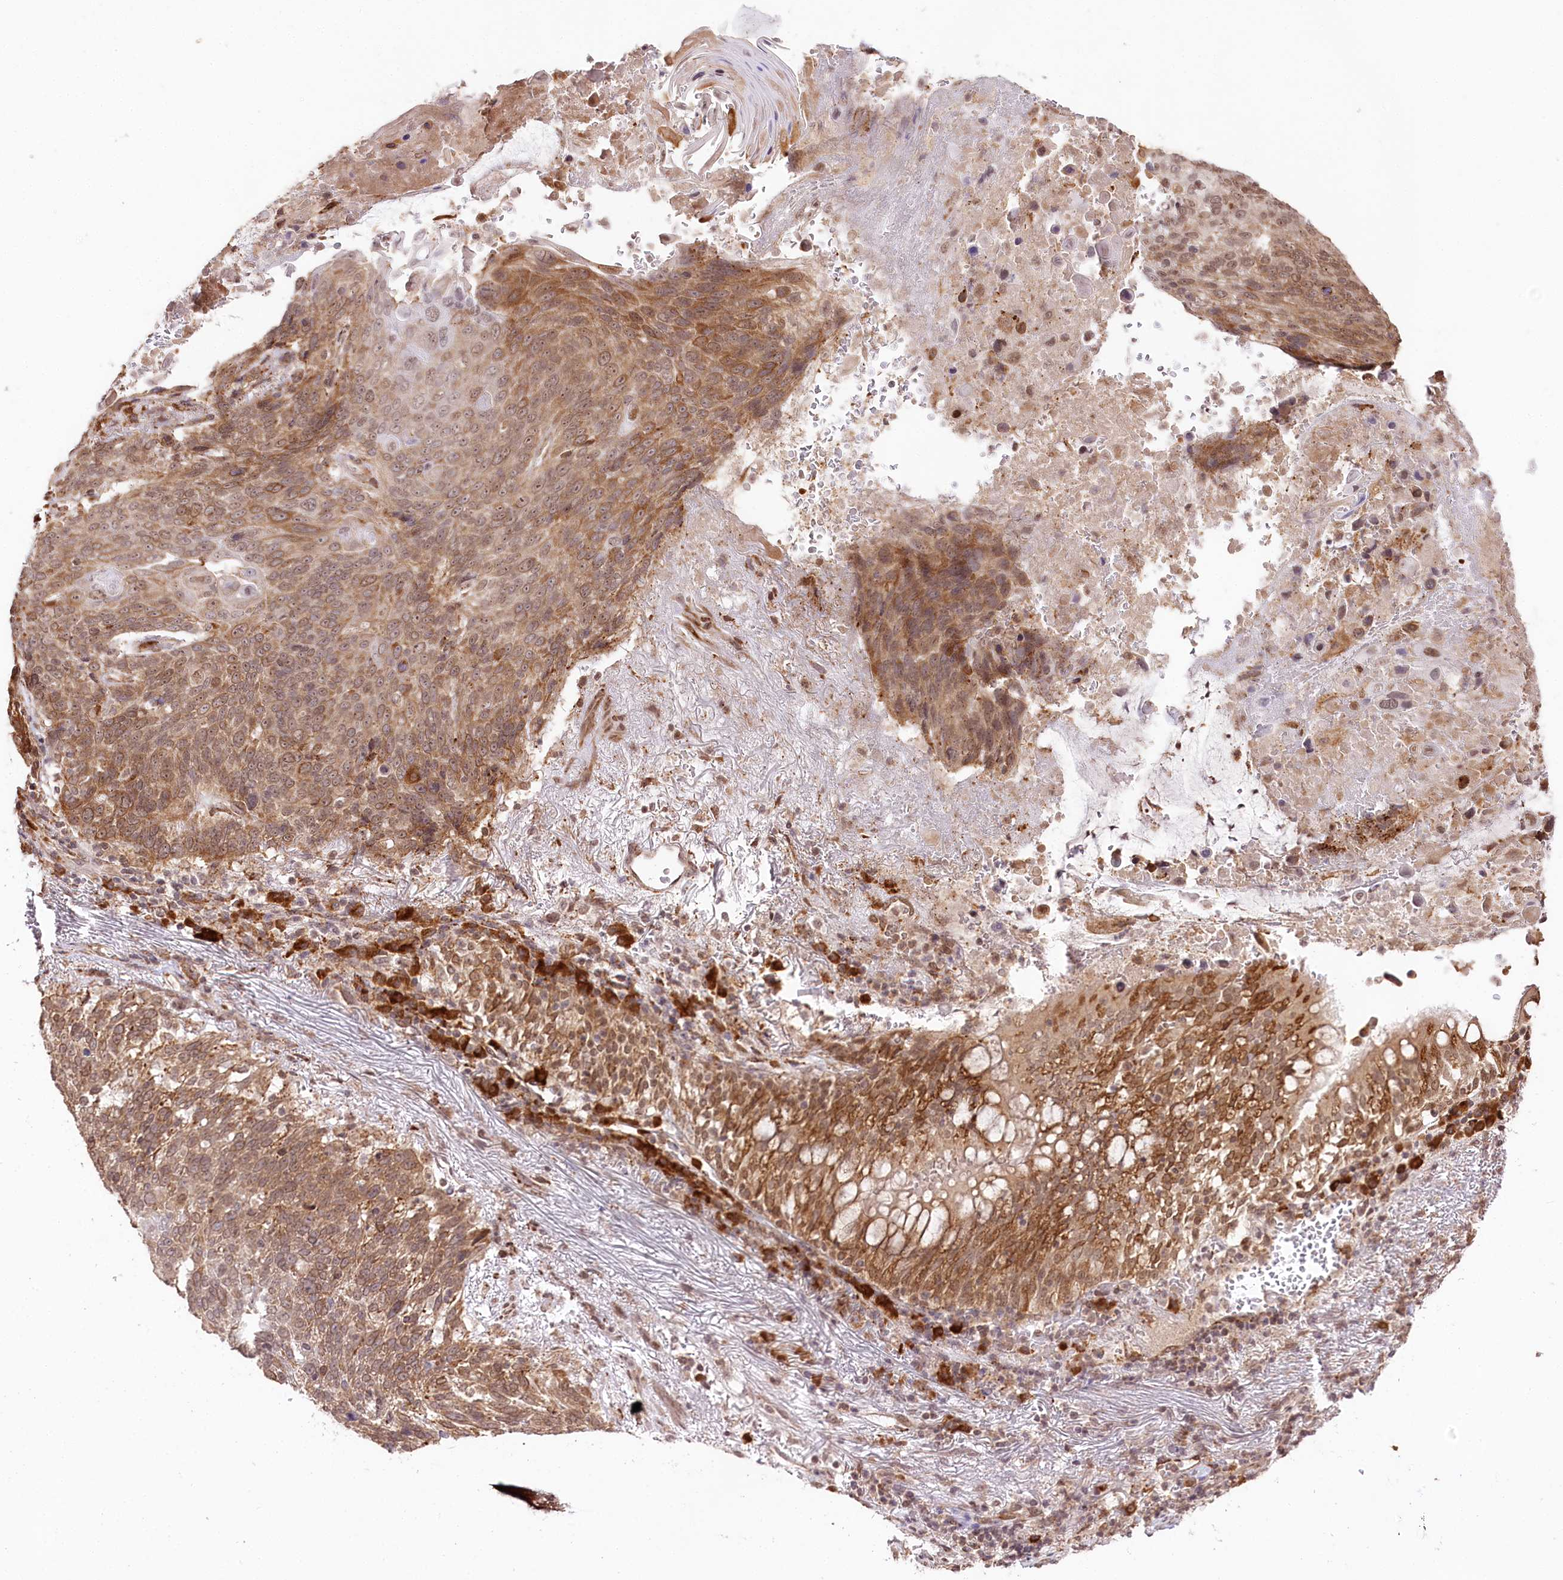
{"staining": {"intensity": "moderate", "quantity": ">75%", "location": "cytoplasmic/membranous,nuclear"}, "tissue": "lung cancer", "cell_type": "Tumor cells", "image_type": "cancer", "snomed": [{"axis": "morphology", "description": "Squamous cell carcinoma, NOS"}, {"axis": "topography", "description": "Lung"}], "caption": "DAB immunohistochemical staining of human squamous cell carcinoma (lung) shows moderate cytoplasmic/membranous and nuclear protein expression in about >75% of tumor cells.", "gene": "ENSG00000144785", "patient": {"sex": "male", "age": 66}}